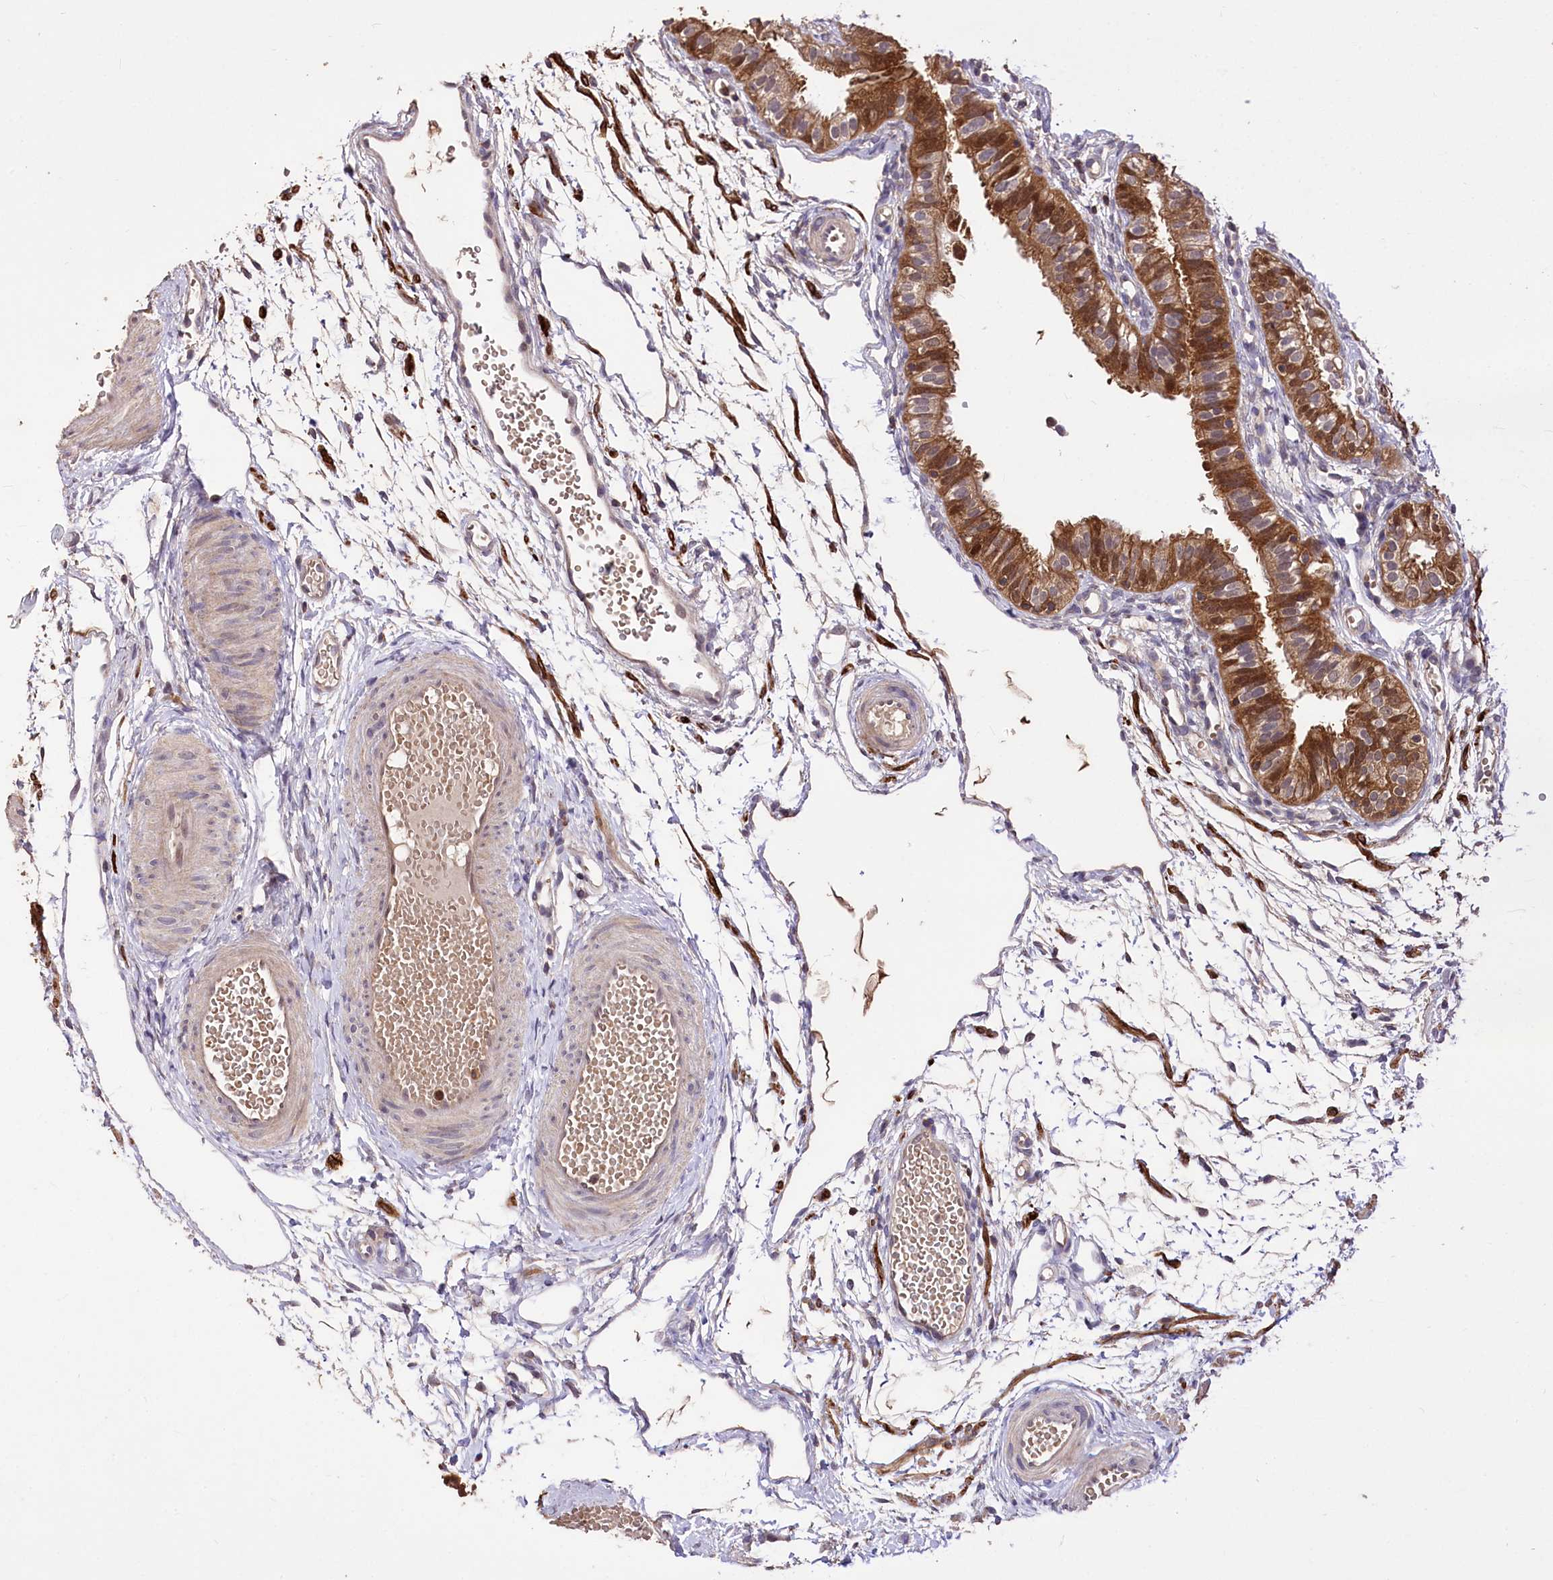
{"staining": {"intensity": "strong", "quantity": ">75%", "location": "cytoplasmic/membranous,nuclear"}, "tissue": "fallopian tube", "cell_type": "Glandular cells", "image_type": "normal", "snomed": [{"axis": "morphology", "description": "Normal tissue, NOS"}, {"axis": "topography", "description": "Fallopian tube"}], "caption": "This image exhibits IHC staining of unremarkable human fallopian tube, with high strong cytoplasmic/membranous,nuclear positivity in approximately >75% of glandular cells.", "gene": "SERGEF", "patient": {"sex": "female", "age": 35}}